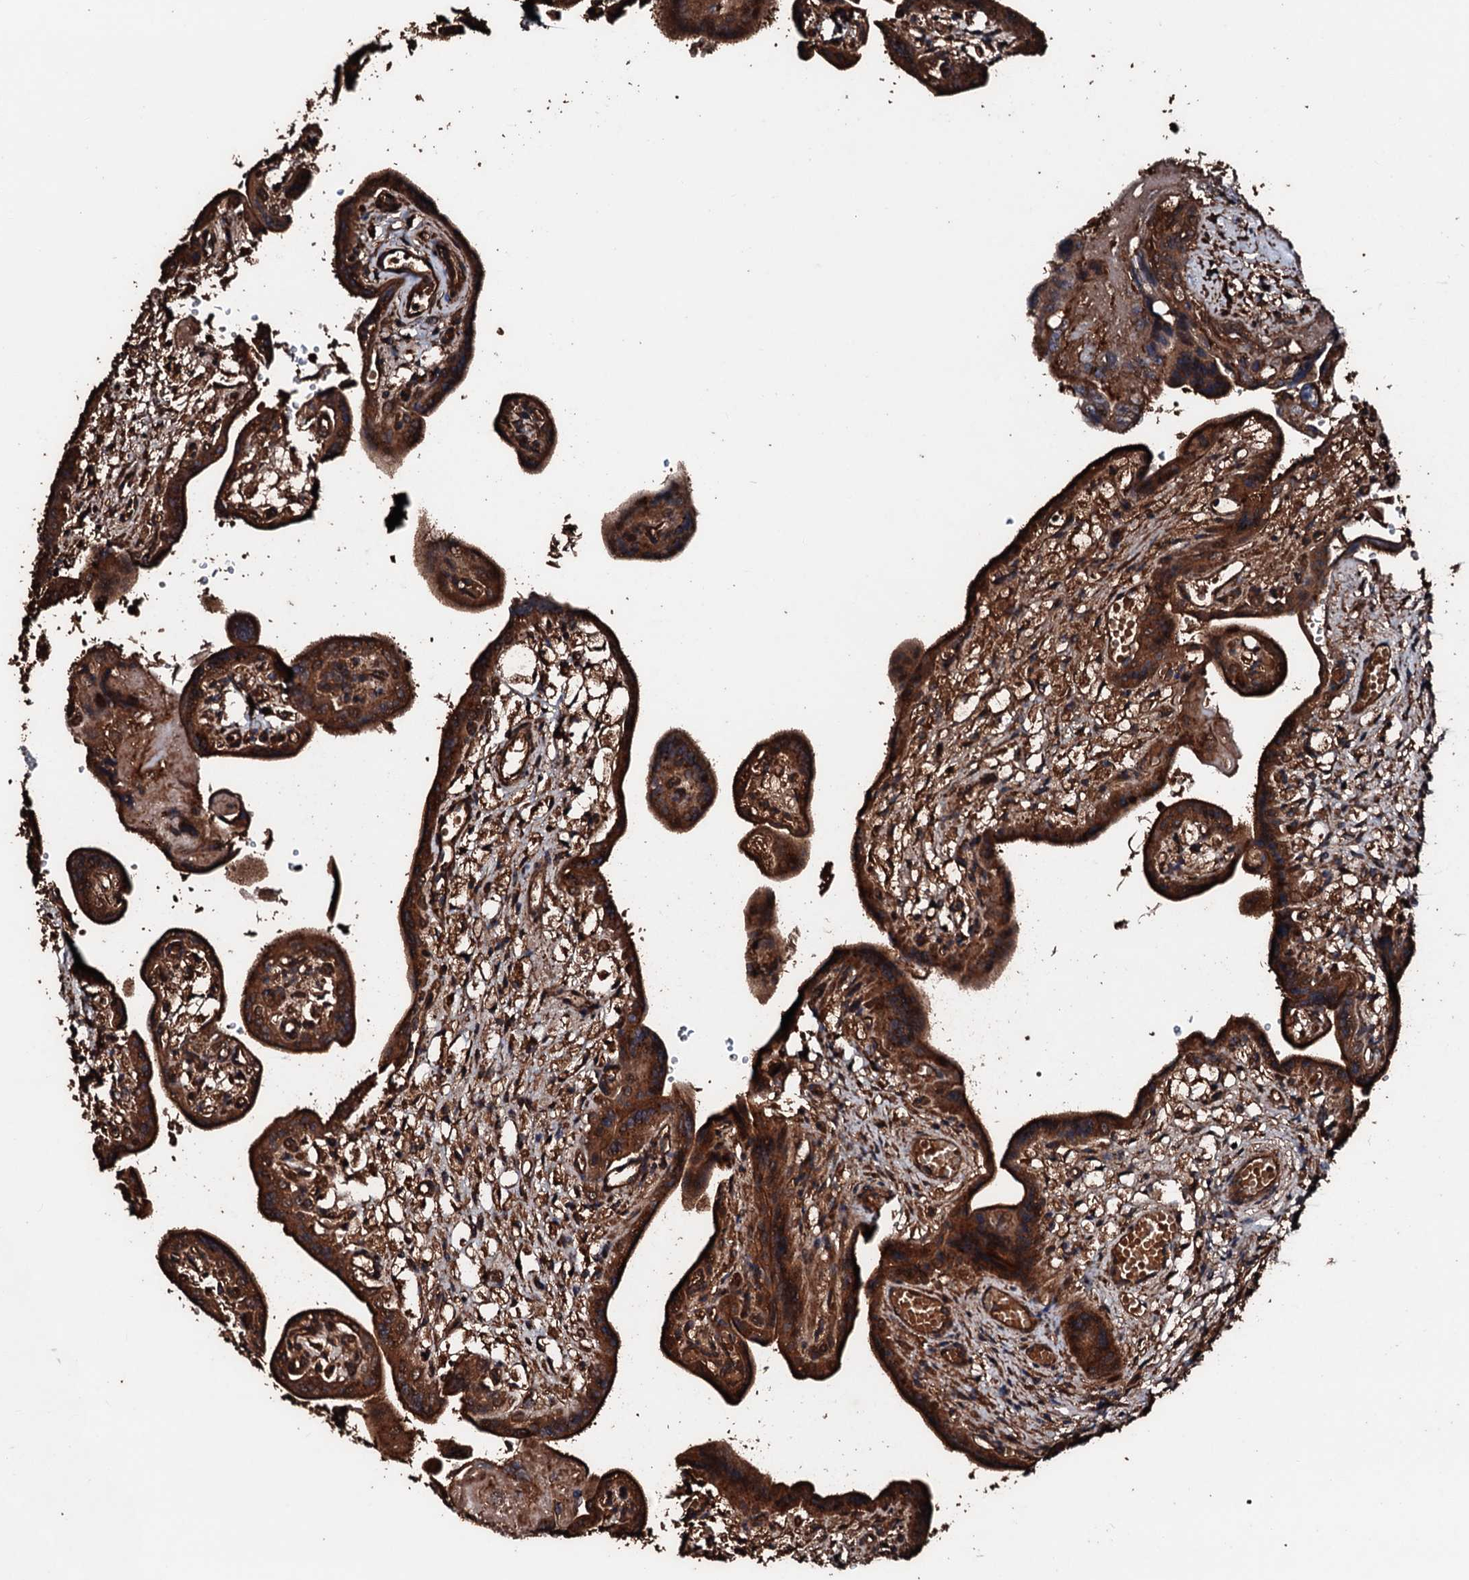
{"staining": {"intensity": "strong", "quantity": ">75%", "location": "cytoplasmic/membranous"}, "tissue": "placenta", "cell_type": "Trophoblastic cells", "image_type": "normal", "snomed": [{"axis": "morphology", "description": "Normal tissue, NOS"}, {"axis": "topography", "description": "Placenta"}], "caption": "An immunohistochemistry (IHC) histopathology image of benign tissue is shown. Protein staining in brown highlights strong cytoplasmic/membranous positivity in placenta within trophoblastic cells.", "gene": "KIF18A", "patient": {"sex": "female", "age": 37}}